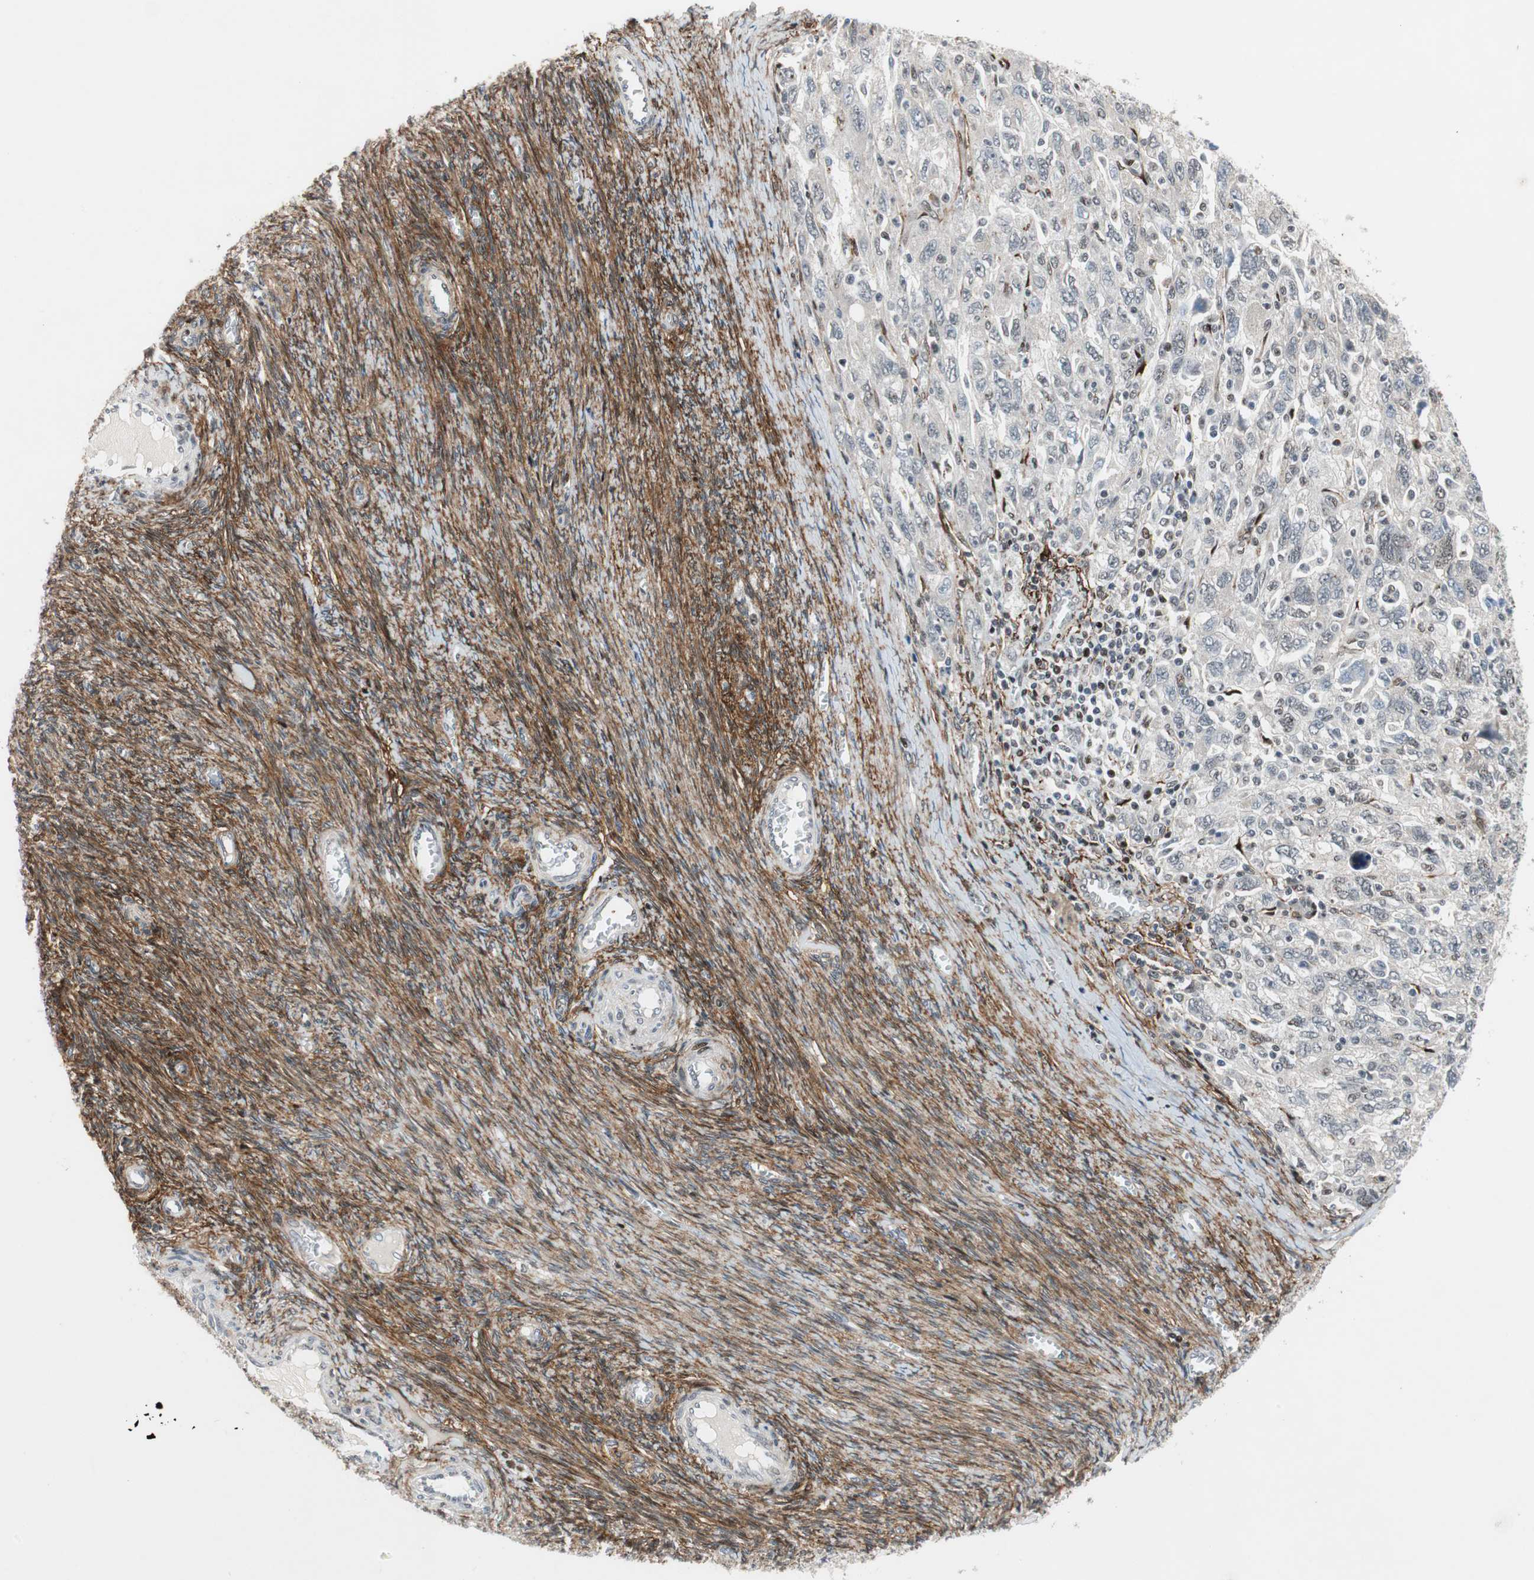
{"staining": {"intensity": "moderate", "quantity": "<25%", "location": "nuclear"}, "tissue": "ovarian cancer", "cell_type": "Tumor cells", "image_type": "cancer", "snomed": [{"axis": "morphology", "description": "Carcinoma, NOS"}, {"axis": "morphology", "description": "Cystadenocarcinoma, serous, NOS"}, {"axis": "topography", "description": "Ovary"}], "caption": "Ovarian cancer stained with a protein marker reveals moderate staining in tumor cells.", "gene": "FBXO44", "patient": {"sex": "female", "age": 69}}